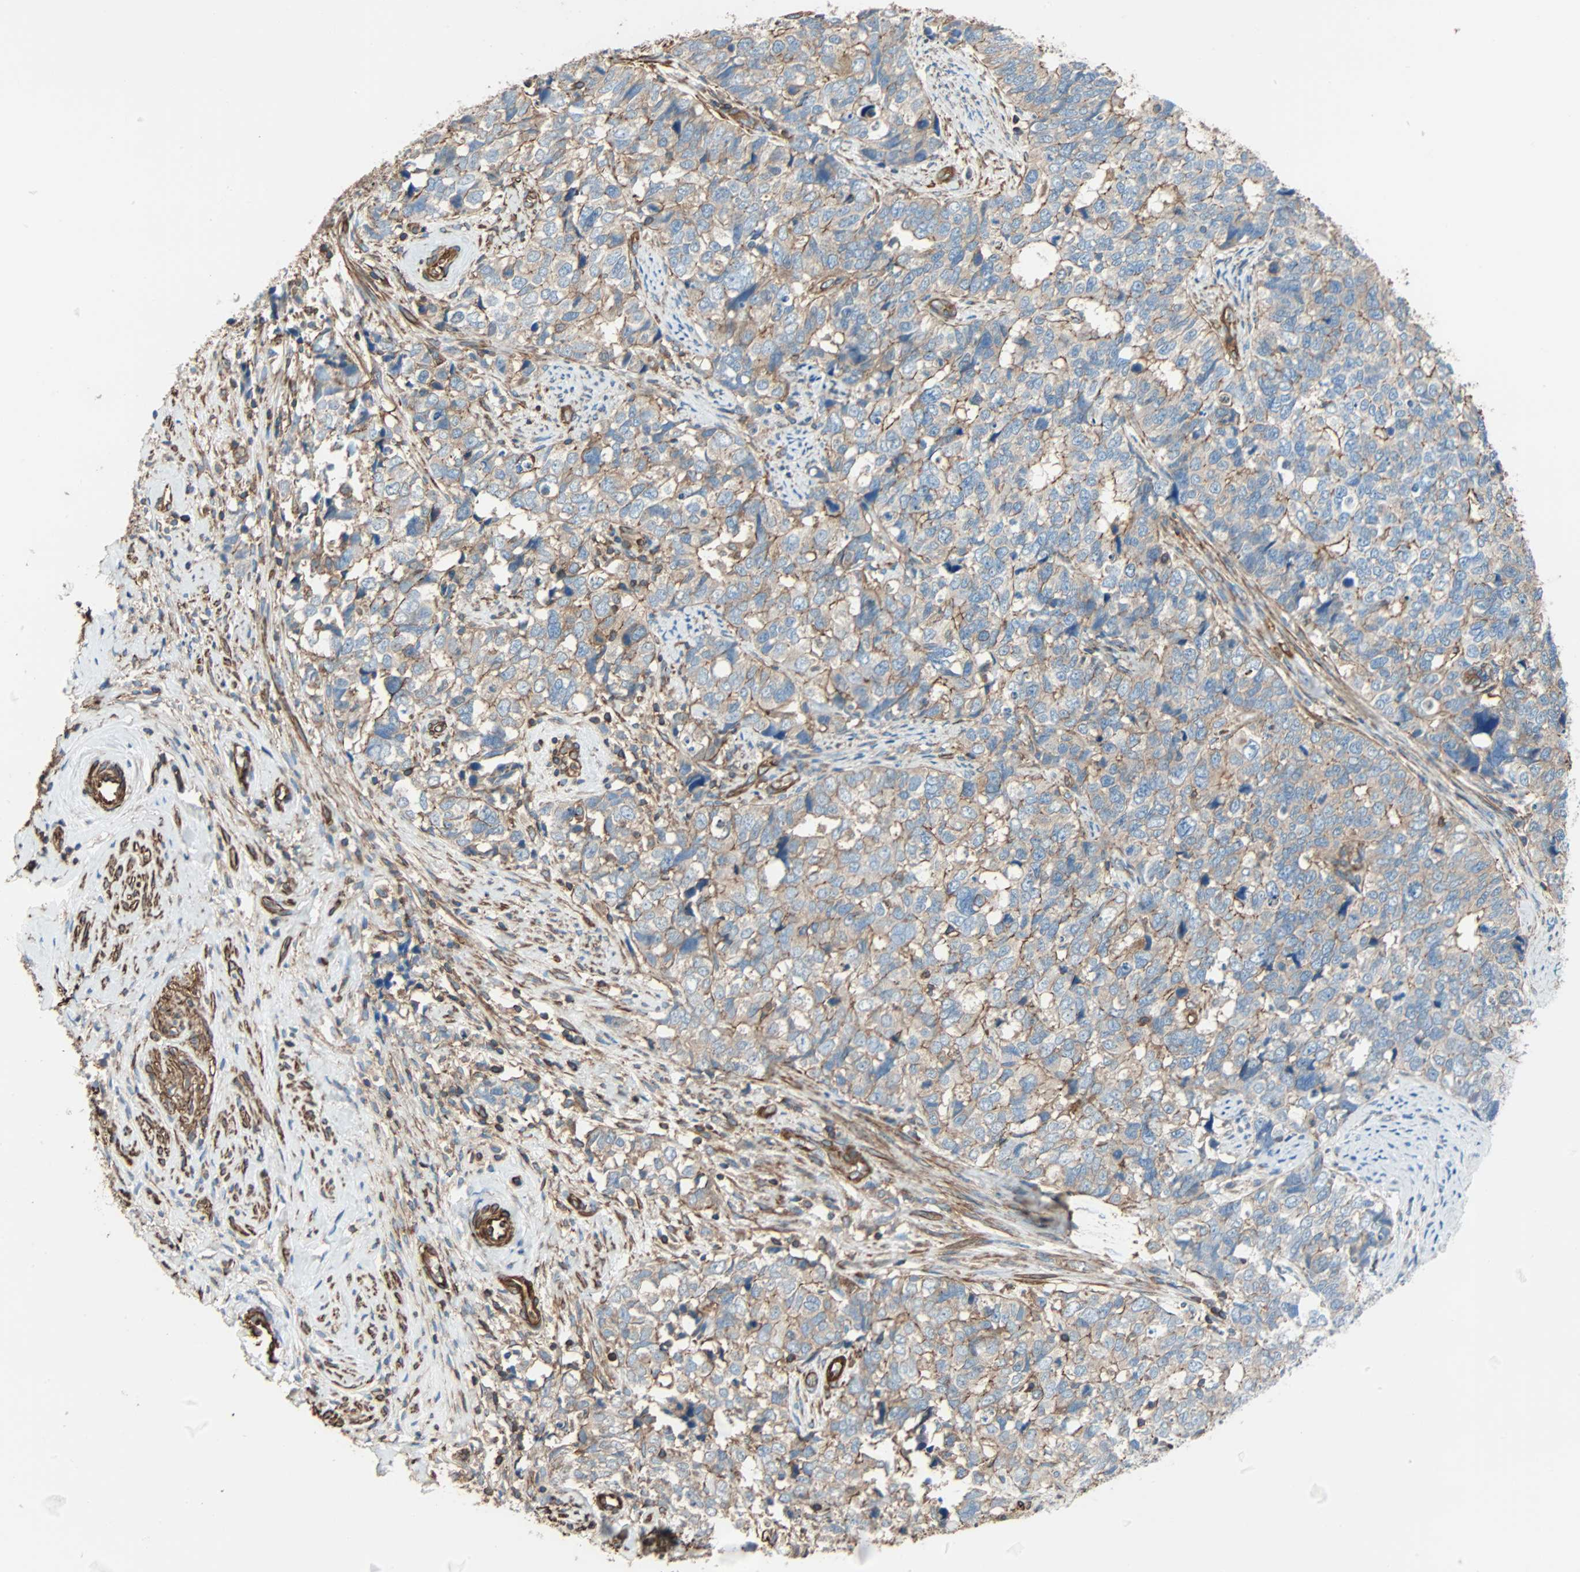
{"staining": {"intensity": "moderate", "quantity": "<25%", "location": "cytoplasmic/membranous"}, "tissue": "cervical cancer", "cell_type": "Tumor cells", "image_type": "cancer", "snomed": [{"axis": "morphology", "description": "Squamous cell carcinoma, NOS"}, {"axis": "topography", "description": "Cervix"}], "caption": "High-magnification brightfield microscopy of cervical squamous cell carcinoma stained with DAB (brown) and counterstained with hematoxylin (blue). tumor cells exhibit moderate cytoplasmic/membranous staining is seen in approximately<25% of cells.", "gene": "GALNT10", "patient": {"sex": "female", "age": 63}}